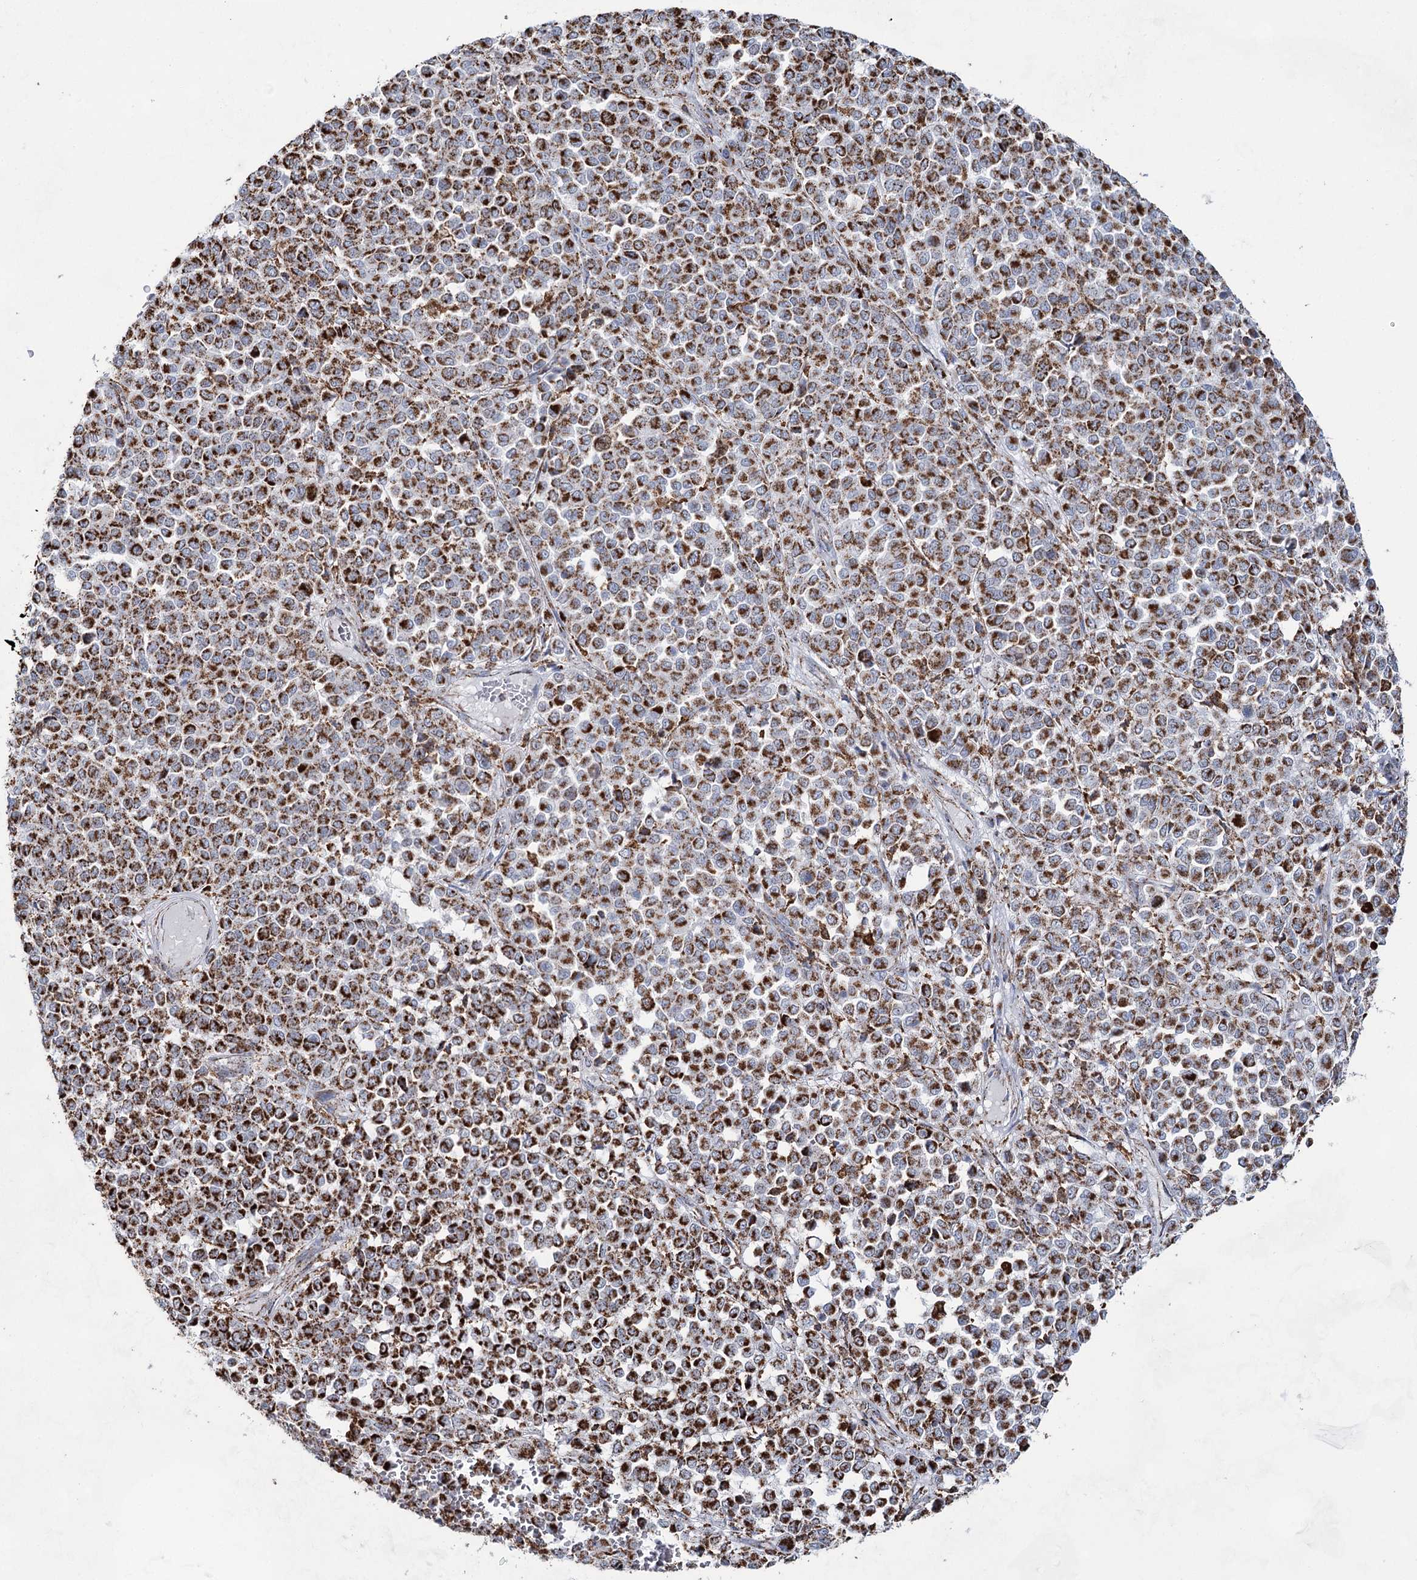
{"staining": {"intensity": "strong", "quantity": ">75%", "location": "cytoplasmic/membranous"}, "tissue": "melanoma", "cell_type": "Tumor cells", "image_type": "cancer", "snomed": [{"axis": "morphology", "description": "Malignant melanoma, Metastatic site"}, {"axis": "topography", "description": "Pancreas"}], "caption": "IHC (DAB (3,3'-diaminobenzidine)) staining of human melanoma reveals strong cytoplasmic/membranous protein positivity in approximately >75% of tumor cells.", "gene": "CWF19L1", "patient": {"sex": "female", "age": 30}}